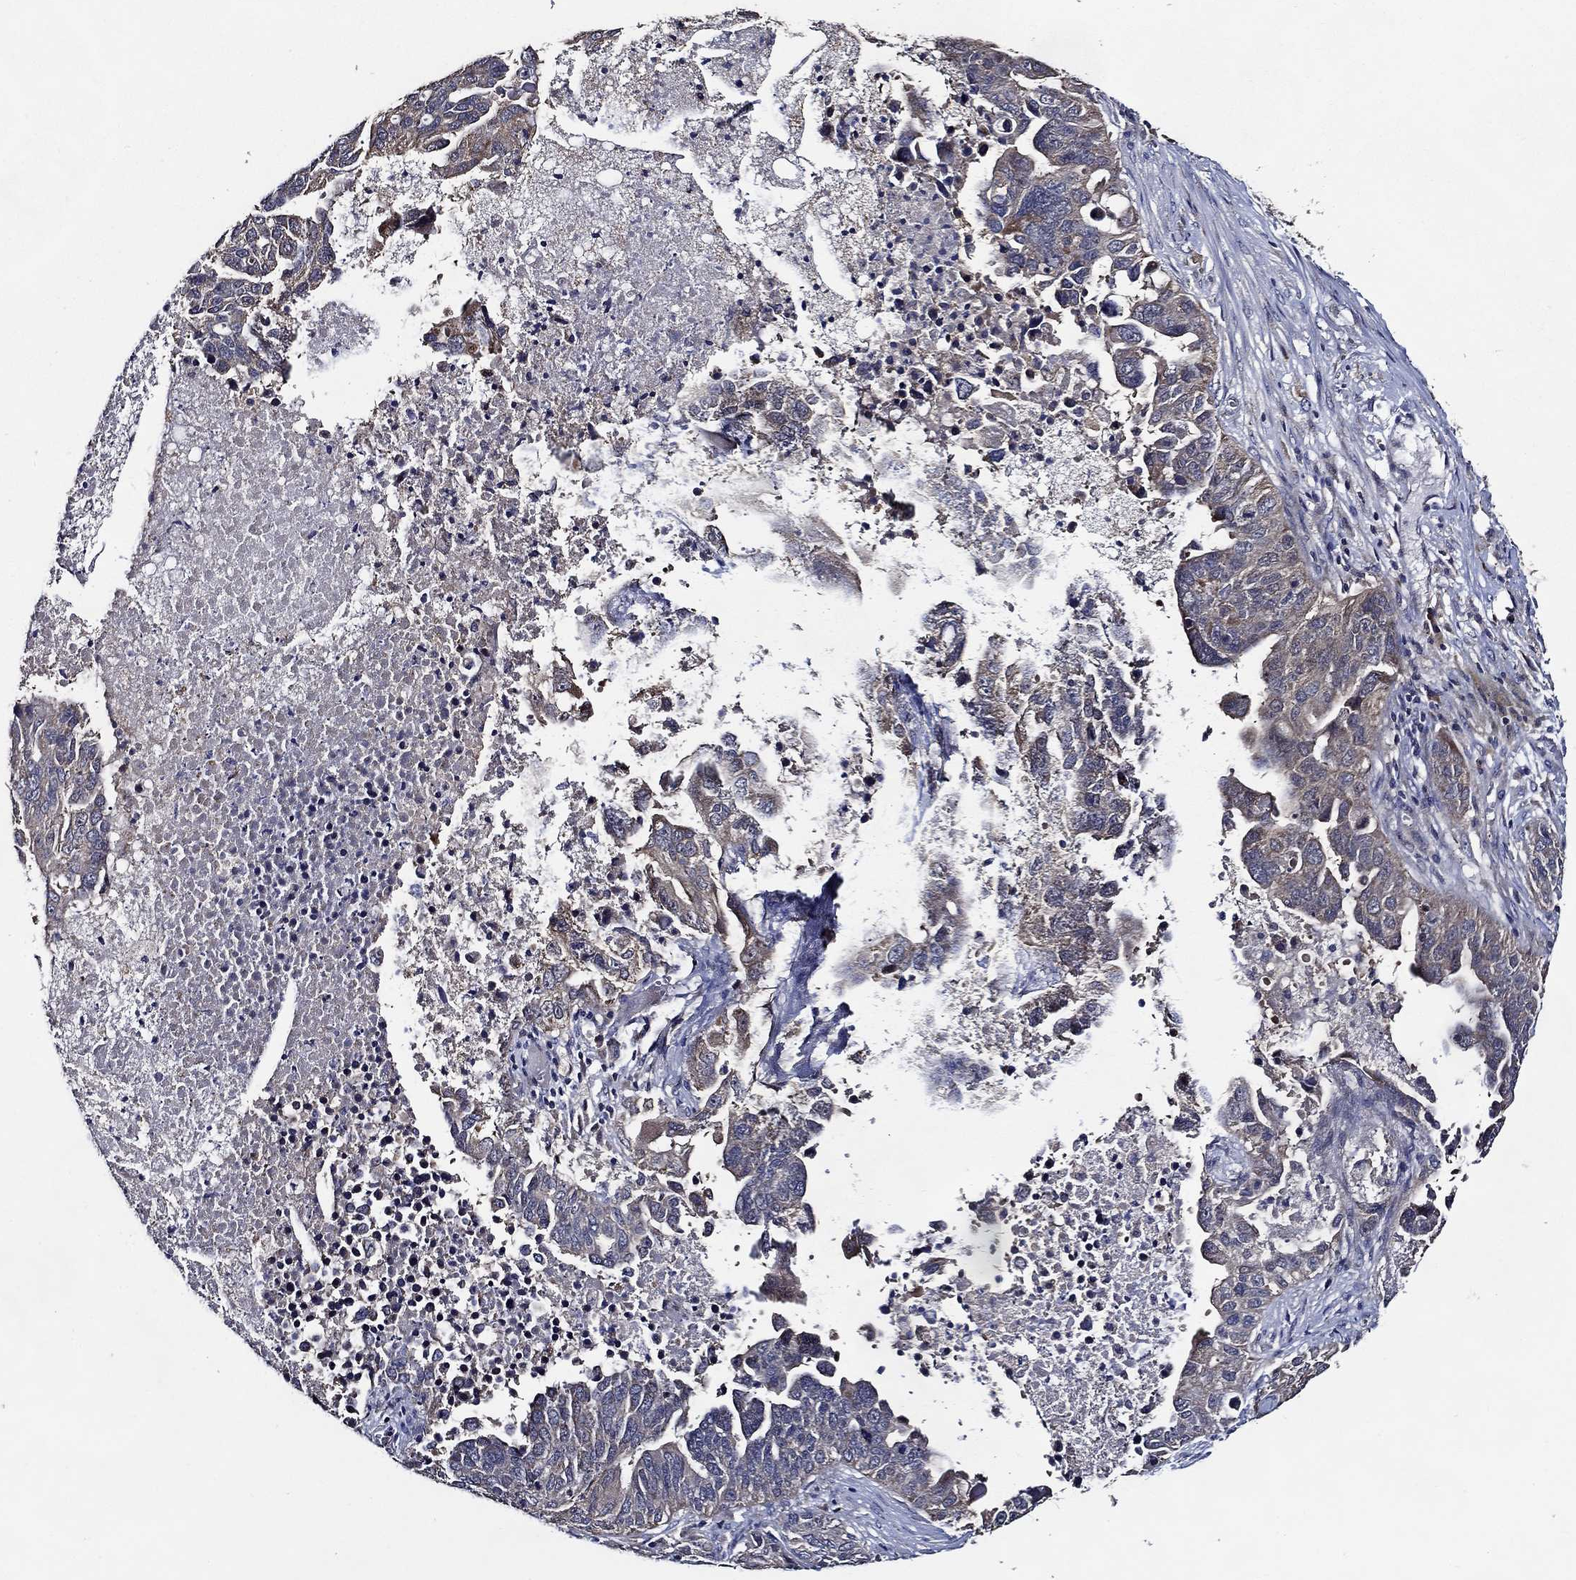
{"staining": {"intensity": "weak", "quantity": "25%-75%", "location": "cytoplasmic/membranous"}, "tissue": "ovarian cancer", "cell_type": "Tumor cells", "image_type": "cancer", "snomed": [{"axis": "morphology", "description": "Carcinoma, endometroid"}, {"axis": "topography", "description": "Soft tissue"}, {"axis": "topography", "description": "Ovary"}], "caption": "Protein analysis of ovarian cancer (endometroid carcinoma) tissue displays weak cytoplasmic/membranous expression in approximately 25%-75% of tumor cells.", "gene": "WDR53", "patient": {"sex": "female", "age": 52}}